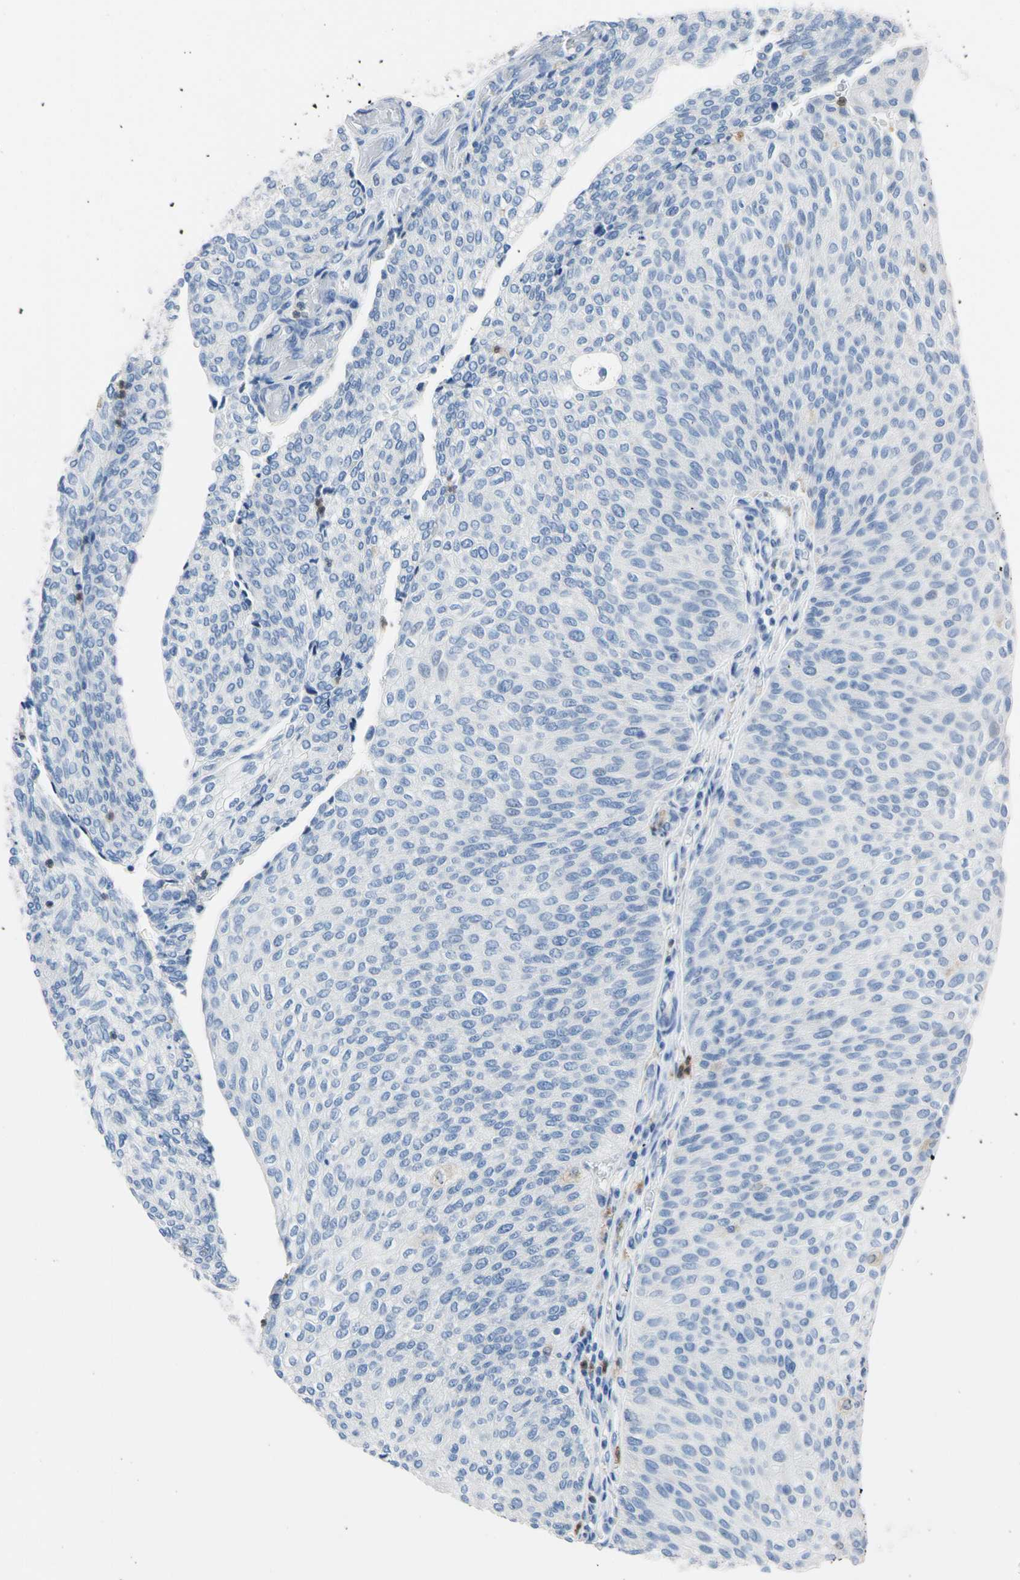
{"staining": {"intensity": "negative", "quantity": "none", "location": "none"}, "tissue": "urothelial cancer", "cell_type": "Tumor cells", "image_type": "cancer", "snomed": [{"axis": "morphology", "description": "Urothelial carcinoma, Low grade"}, {"axis": "topography", "description": "Urinary bladder"}], "caption": "Human urothelial cancer stained for a protein using IHC displays no staining in tumor cells.", "gene": "NCF4", "patient": {"sex": "female", "age": 79}}